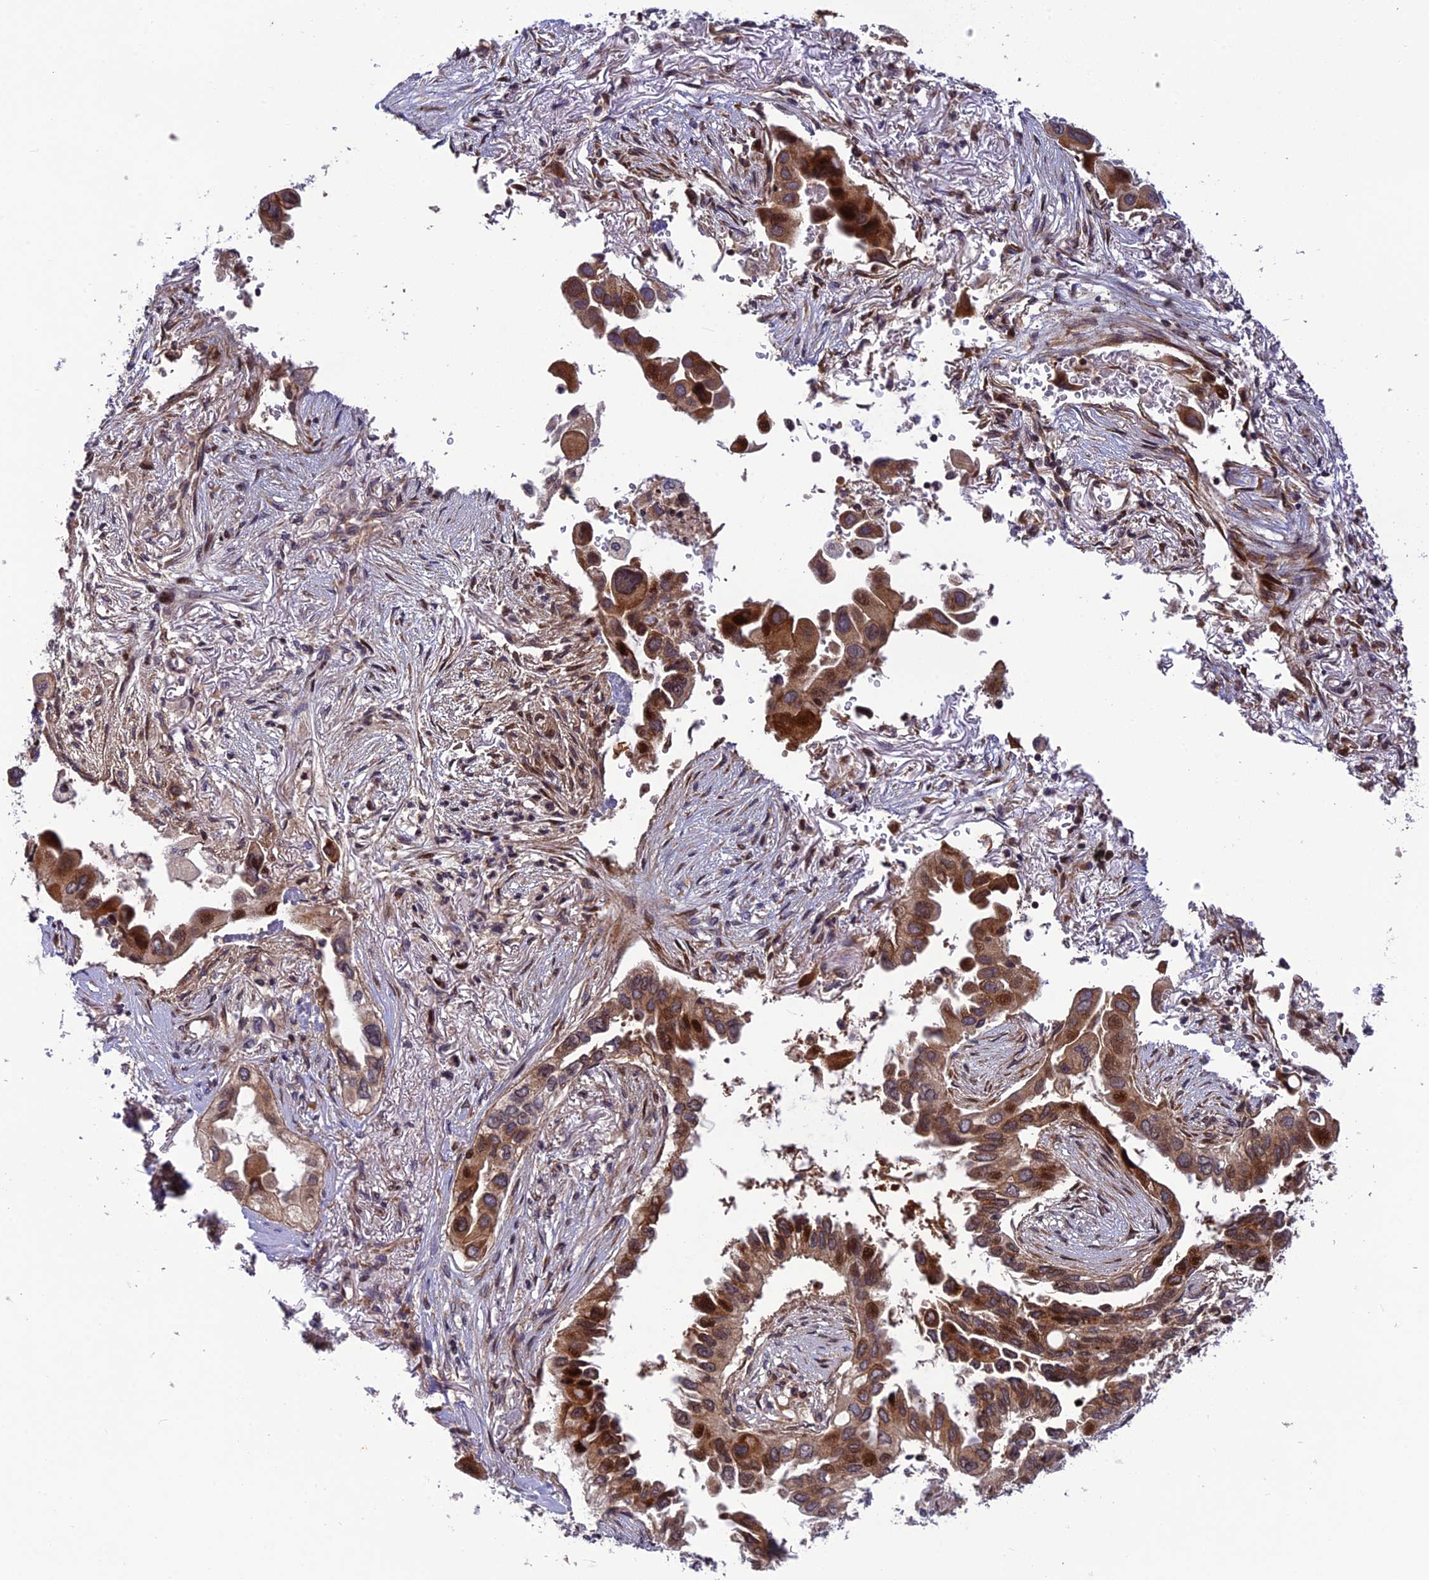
{"staining": {"intensity": "strong", "quantity": ">75%", "location": "cytoplasmic/membranous"}, "tissue": "lung cancer", "cell_type": "Tumor cells", "image_type": "cancer", "snomed": [{"axis": "morphology", "description": "Adenocarcinoma, NOS"}, {"axis": "topography", "description": "Lung"}], "caption": "Human lung adenocarcinoma stained with a brown dye displays strong cytoplasmic/membranous positive expression in about >75% of tumor cells.", "gene": "SMIM7", "patient": {"sex": "female", "age": 76}}